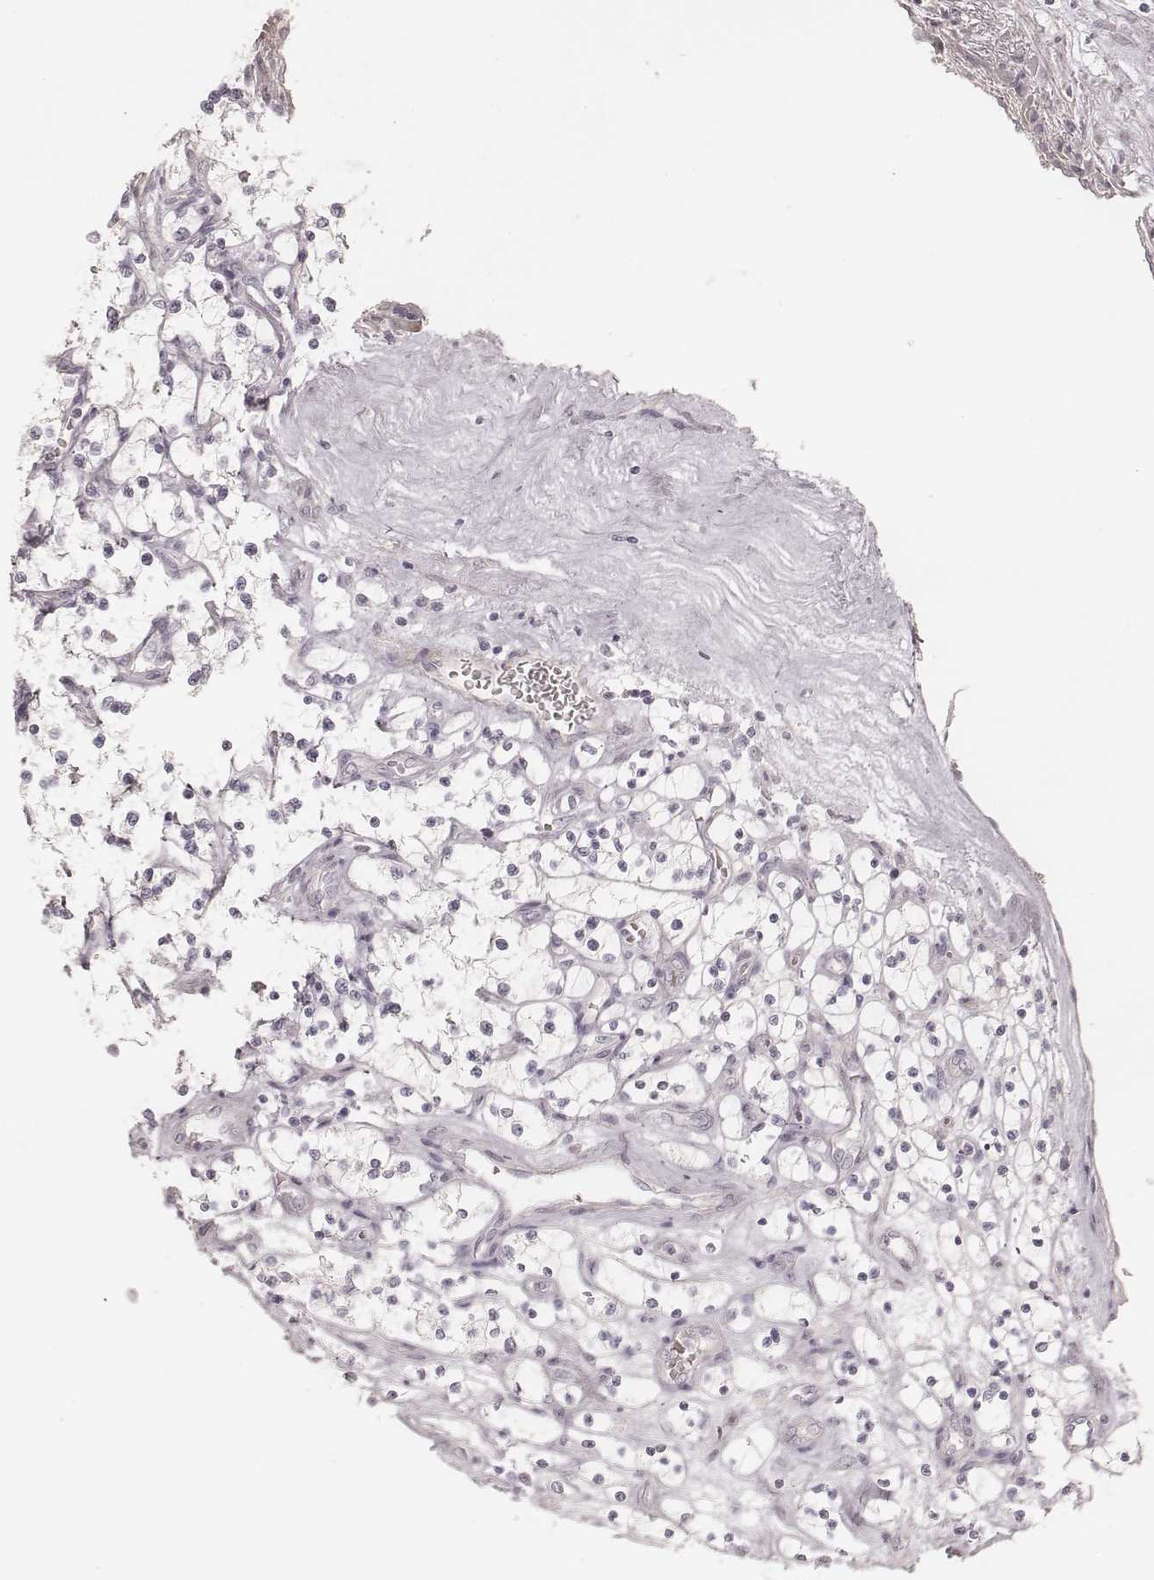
{"staining": {"intensity": "negative", "quantity": "none", "location": "none"}, "tissue": "renal cancer", "cell_type": "Tumor cells", "image_type": "cancer", "snomed": [{"axis": "morphology", "description": "Adenocarcinoma, NOS"}, {"axis": "topography", "description": "Kidney"}], "caption": "DAB immunohistochemical staining of human renal adenocarcinoma reveals no significant expression in tumor cells. (Stains: DAB (3,3'-diaminobenzidine) immunohistochemistry (IHC) with hematoxylin counter stain, Microscopy: brightfield microscopy at high magnification).", "gene": "SPATA24", "patient": {"sex": "female", "age": 69}}